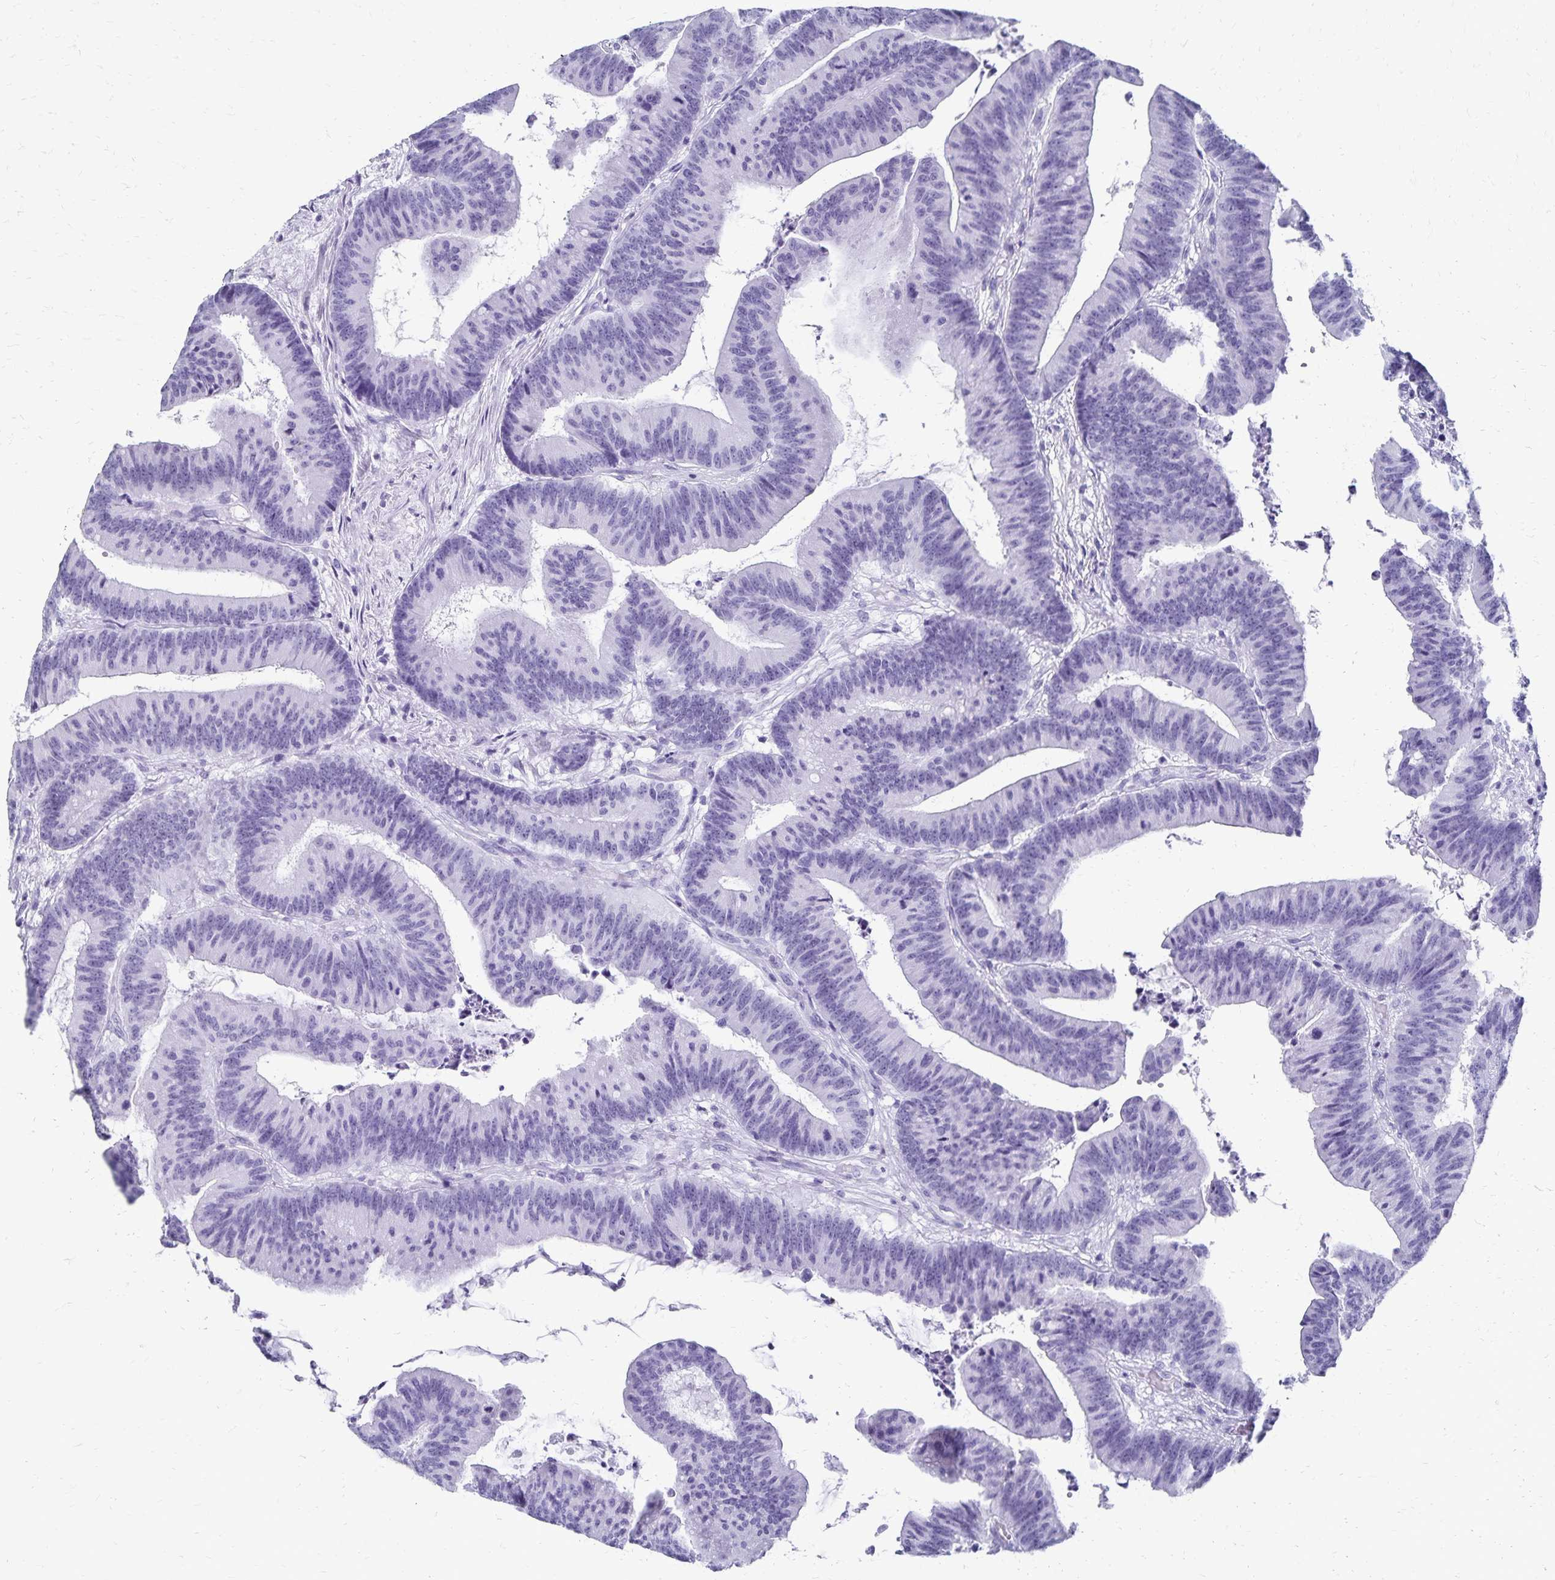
{"staining": {"intensity": "negative", "quantity": "none", "location": "none"}, "tissue": "colorectal cancer", "cell_type": "Tumor cells", "image_type": "cancer", "snomed": [{"axis": "morphology", "description": "Adenocarcinoma, NOS"}, {"axis": "topography", "description": "Colon"}], "caption": "High power microscopy image of an immunohistochemistry histopathology image of adenocarcinoma (colorectal), revealing no significant expression in tumor cells.", "gene": "GIP", "patient": {"sex": "female", "age": 78}}